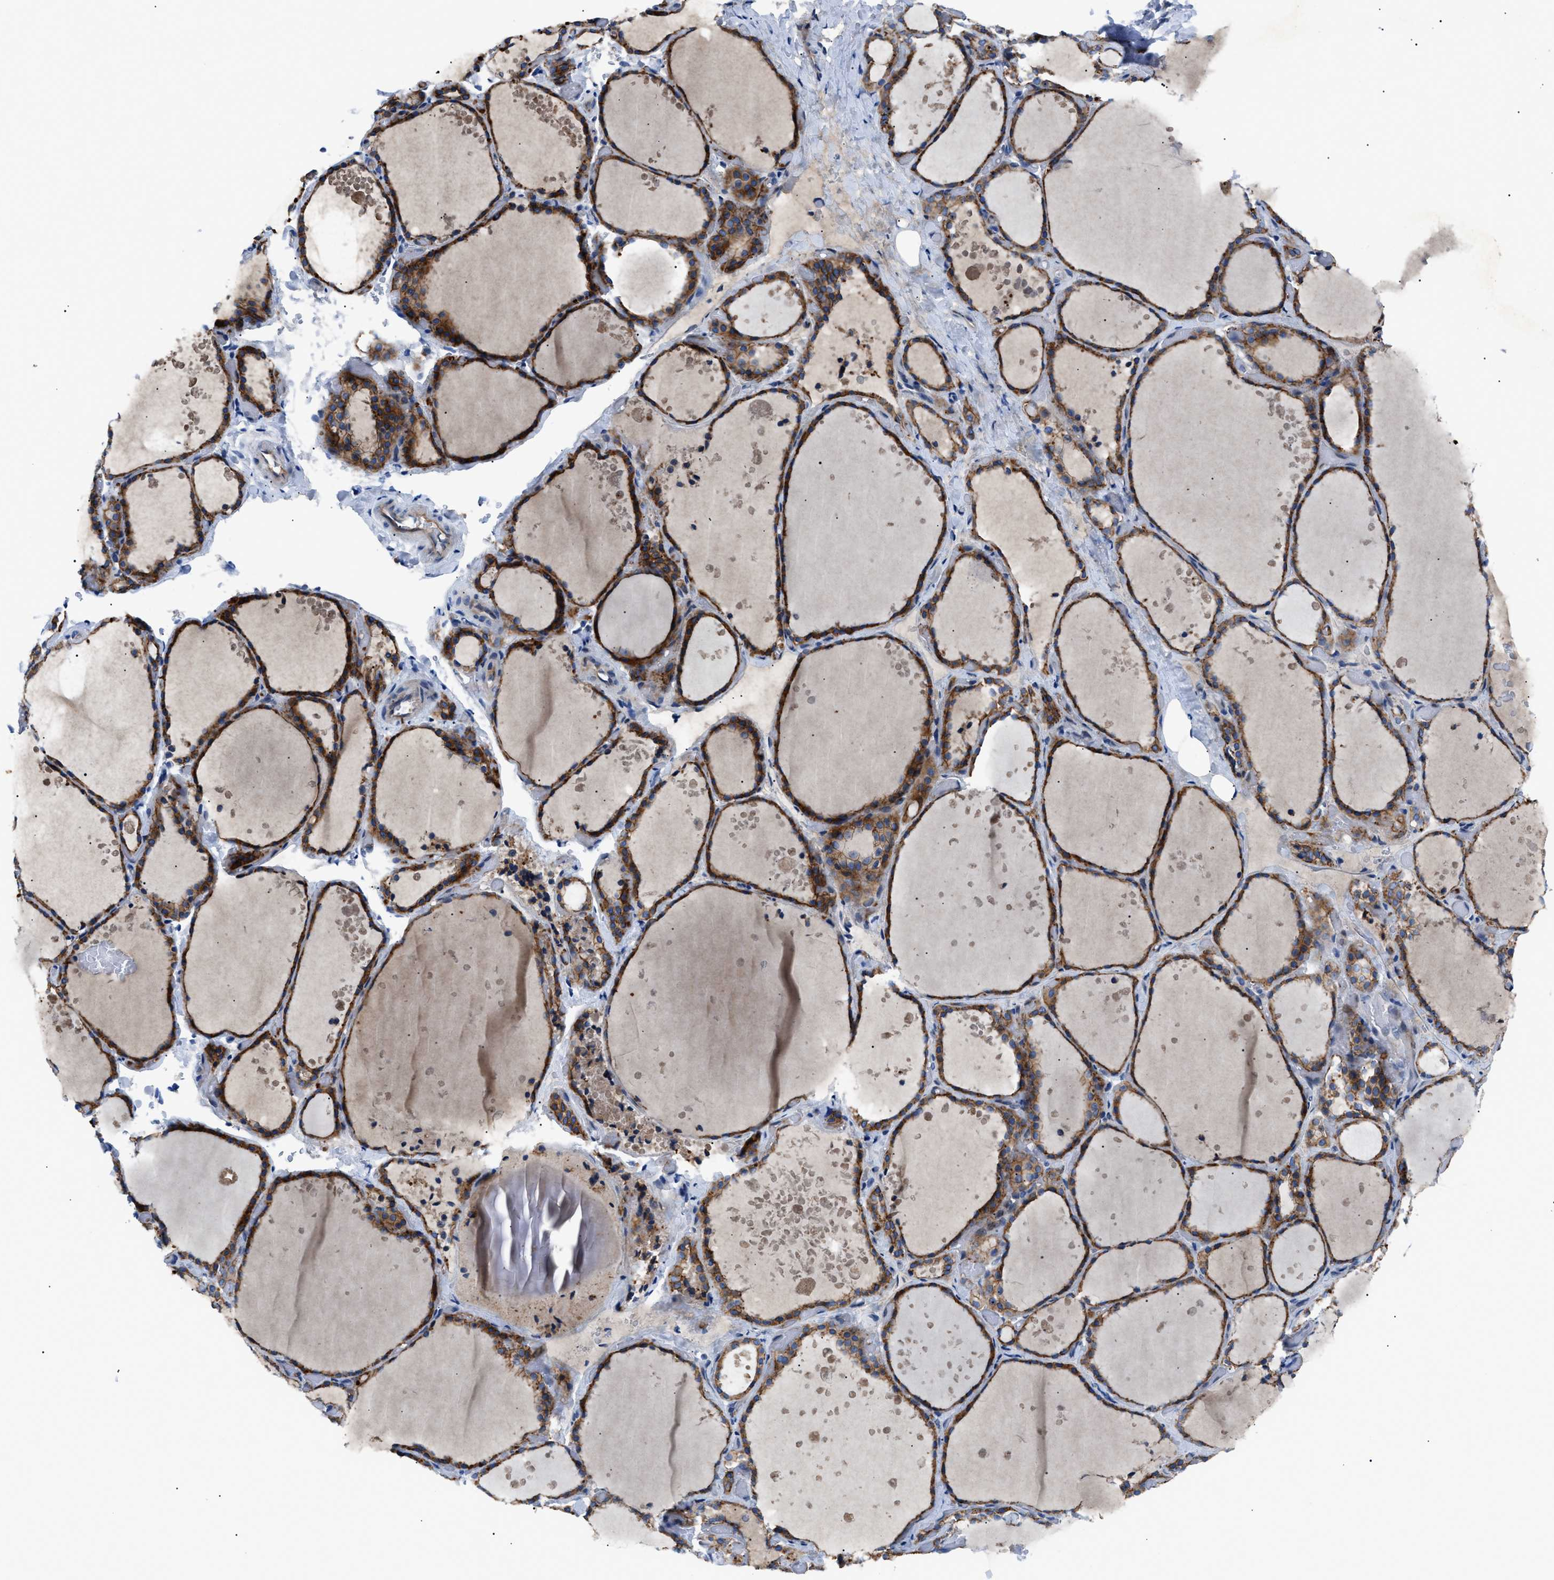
{"staining": {"intensity": "moderate", "quantity": ">75%", "location": "cytoplasmic/membranous"}, "tissue": "thyroid gland", "cell_type": "Glandular cells", "image_type": "normal", "snomed": [{"axis": "morphology", "description": "Normal tissue, NOS"}, {"axis": "topography", "description": "Thyroid gland"}], "caption": "A medium amount of moderate cytoplasmic/membranous staining is seen in approximately >75% of glandular cells in benign thyroid gland.", "gene": "ZDHHC24", "patient": {"sex": "female", "age": 44}}